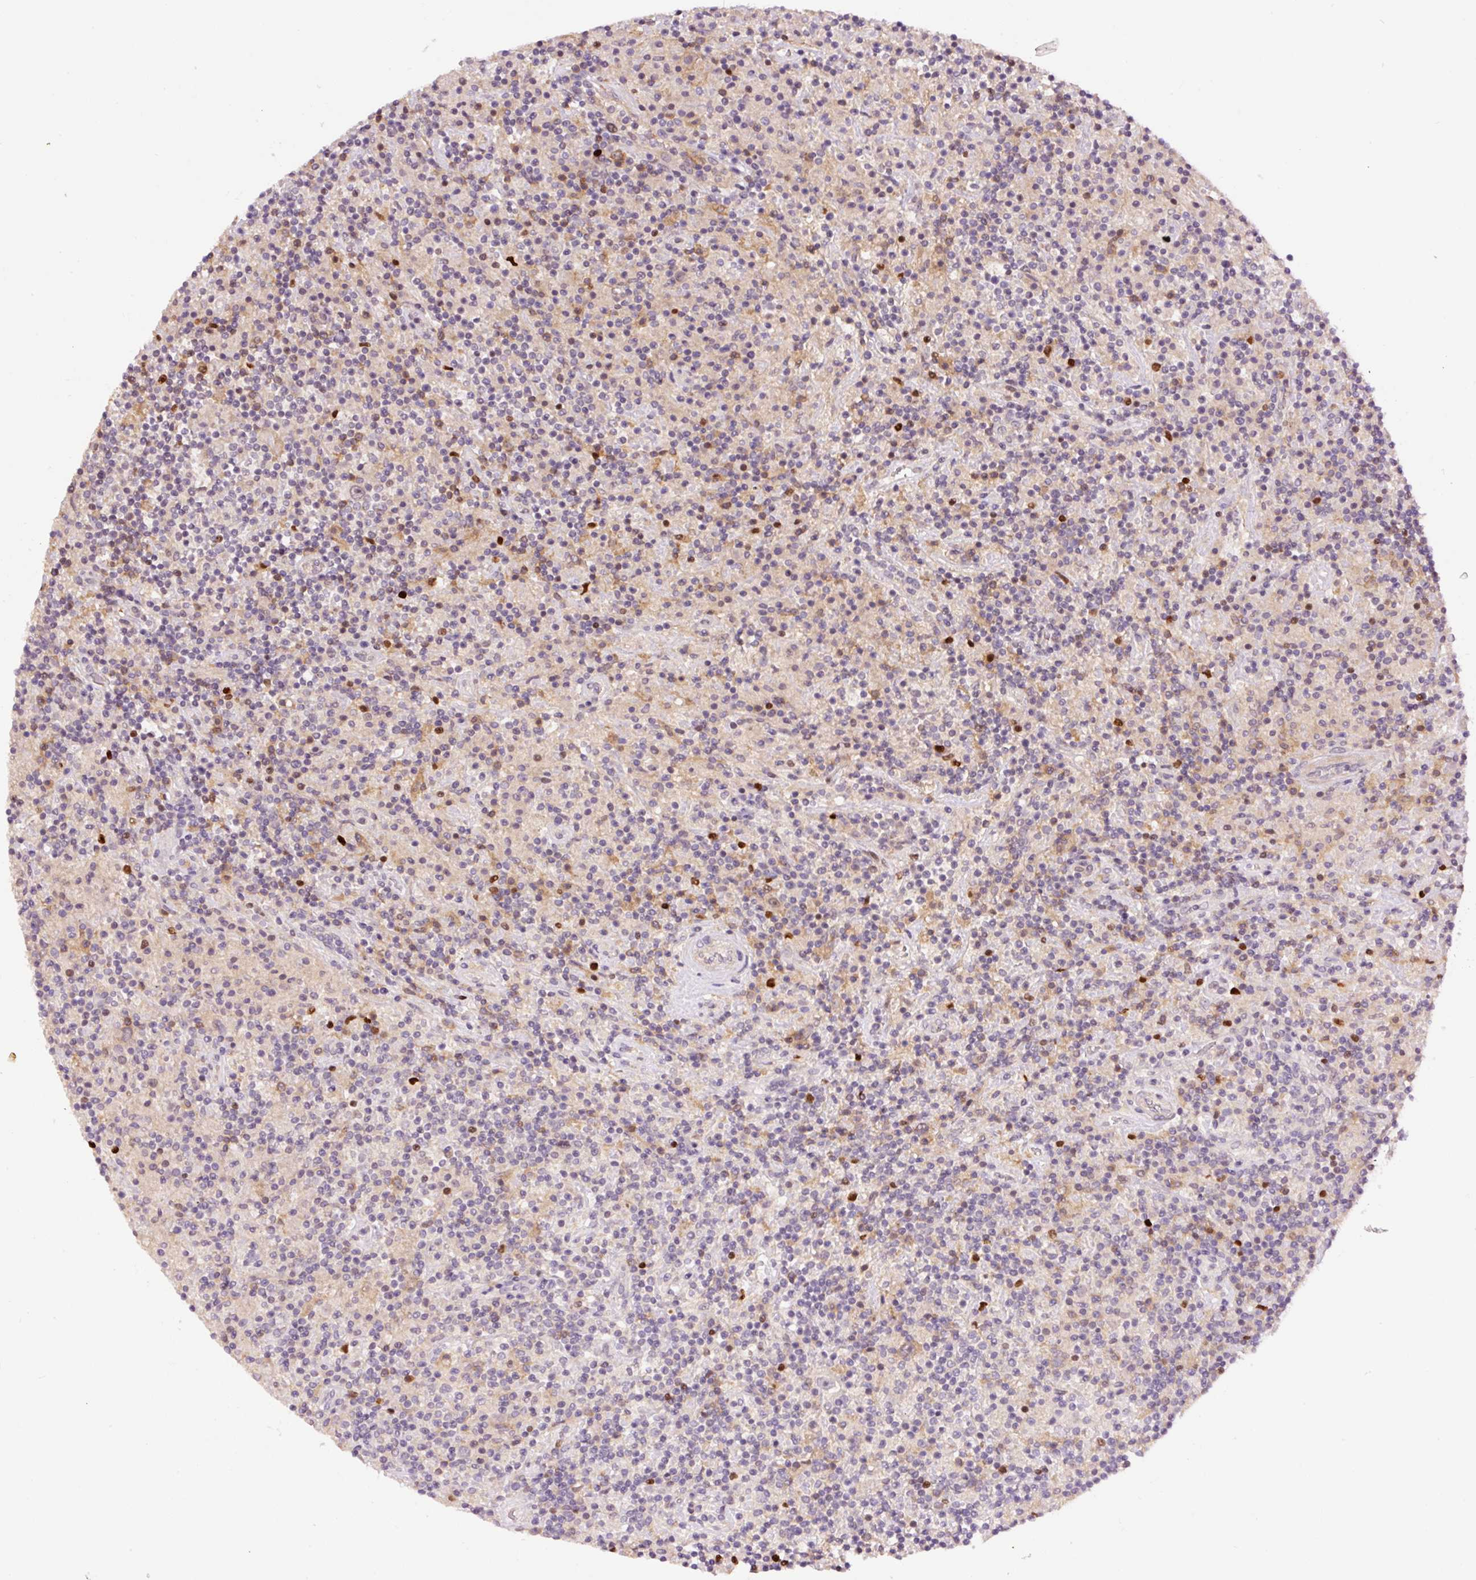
{"staining": {"intensity": "negative", "quantity": "none", "location": "none"}, "tissue": "lymphoma", "cell_type": "Tumor cells", "image_type": "cancer", "snomed": [{"axis": "morphology", "description": "Hodgkin's disease, NOS"}, {"axis": "topography", "description": "Lymph node"}], "caption": "Immunohistochemistry (IHC) of human lymphoma exhibits no positivity in tumor cells. (Stains: DAB (3,3'-diaminobenzidine) IHC with hematoxylin counter stain, Microscopy: brightfield microscopy at high magnification).", "gene": "DPPA4", "patient": {"sex": "male", "age": 70}}